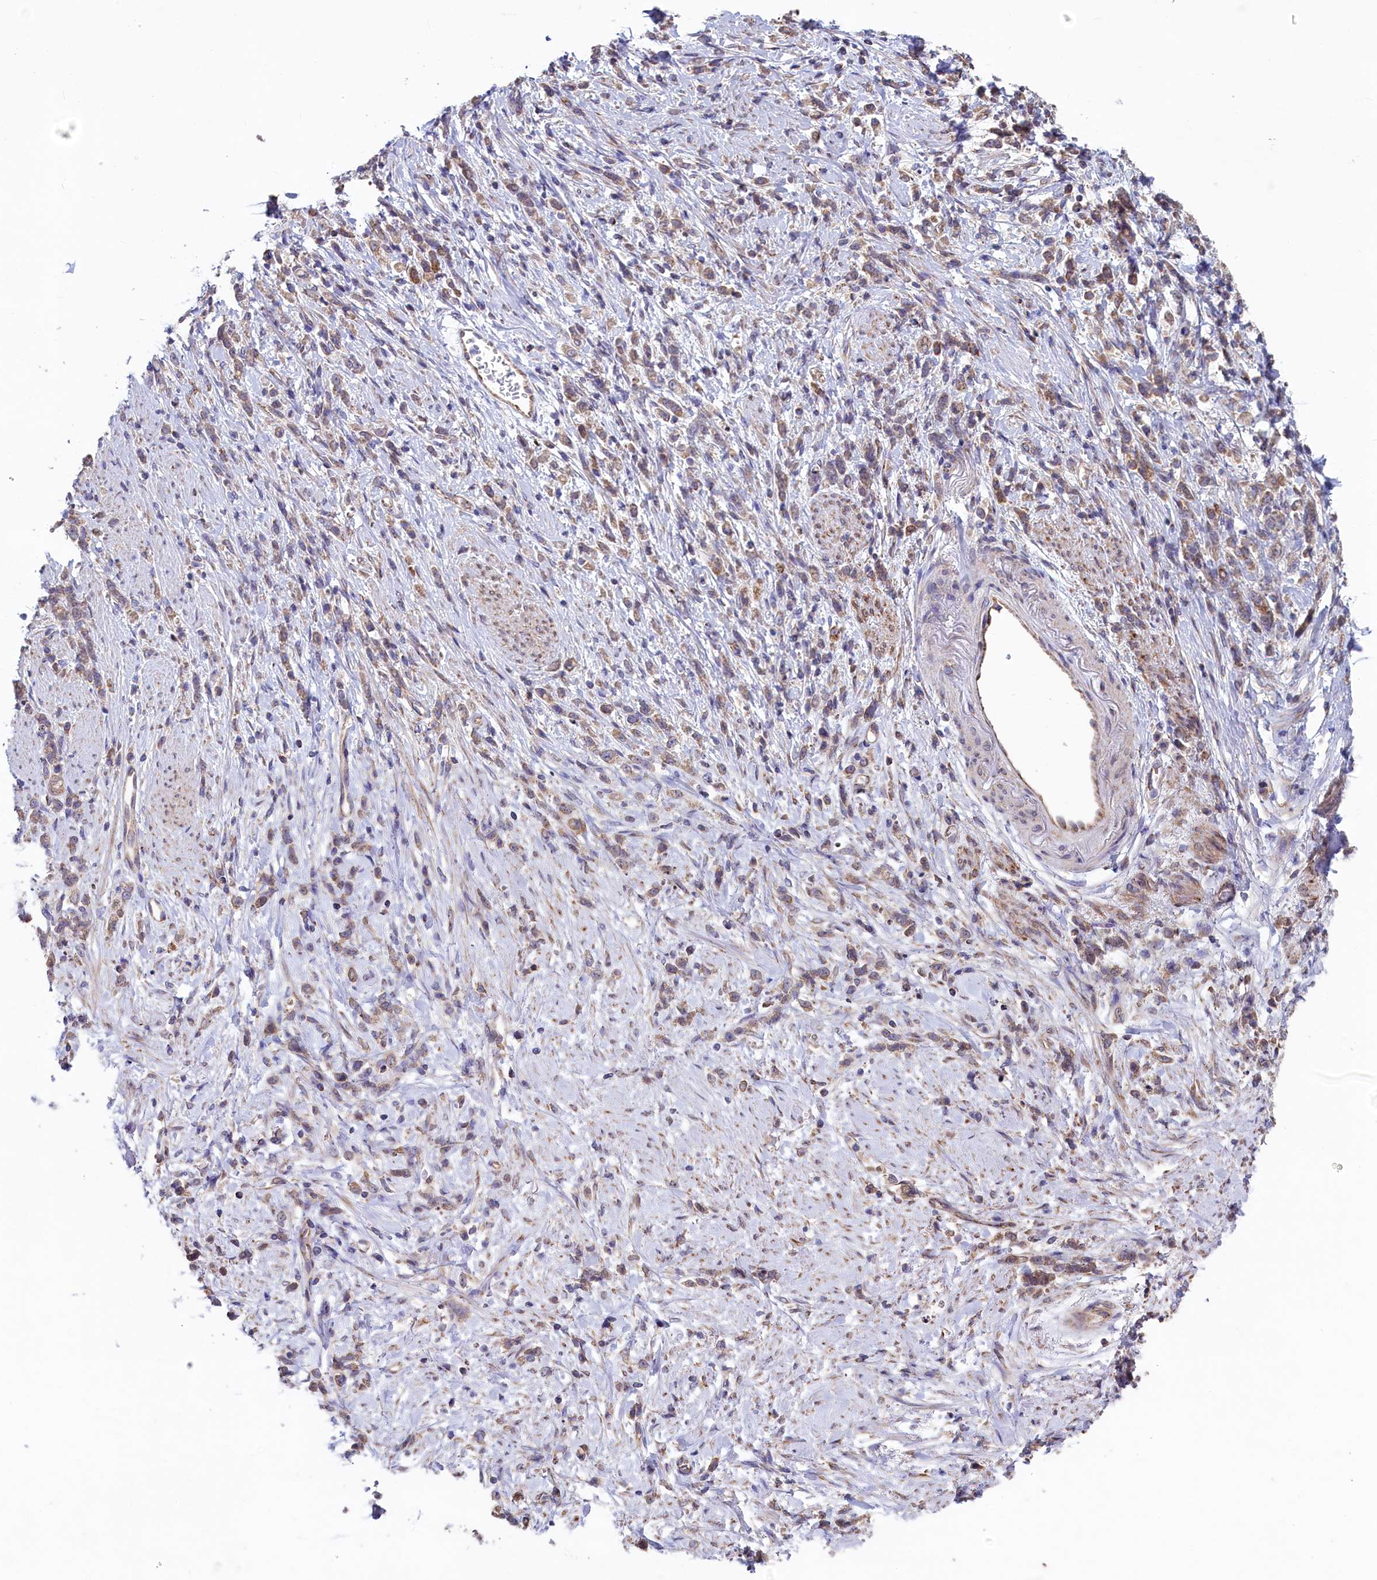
{"staining": {"intensity": "moderate", "quantity": ">75%", "location": "cytoplasmic/membranous"}, "tissue": "stomach cancer", "cell_type": "Tumor cells", "image_type": "cancer", "snomed": [{"axis": "morphology", "description": "Adenocarcinoma, NOS"}, {"axis": "topography", "description": "Stomach"}], "caption": "Moderate cytoplasmic/membranous protein expression is appreciated in about >75% of tumor cells in stomach adenocarcinoma.", "gene": "SPATA2L", "patient": {"sex": "female", "age": 60}}